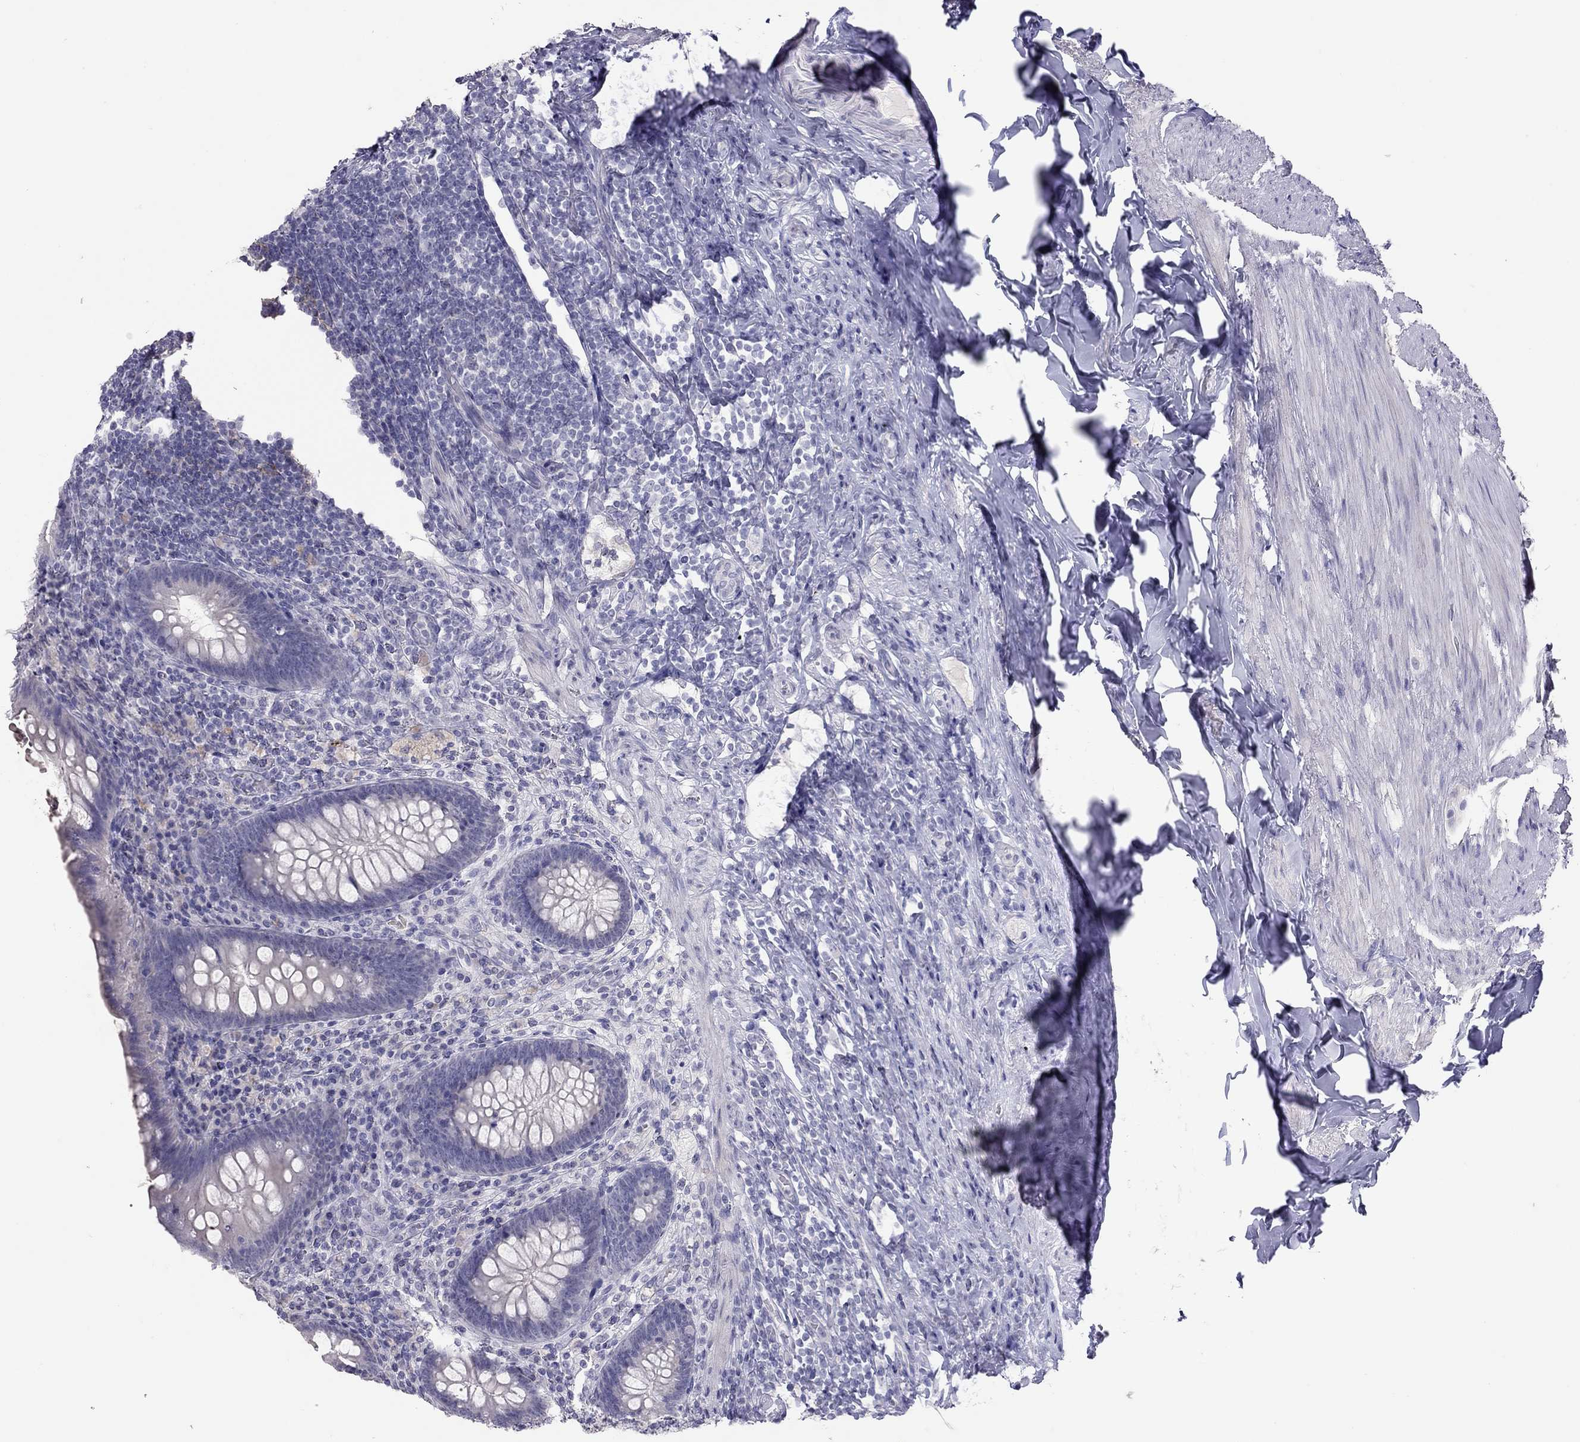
{"staining": {"intensity": "negative", "quantity": "none", "location": "none"}, "tissue": "appendix", "cell_type": "Glandular cells", "image_type": "normal", "snomed": [{"axis": "morphology", "description": "Normal tissue, NOS"}, {"axis": "topography", "description": "Appendix"}], "caption": "This micrograph is of unremarkable appendix stained with IHC to label a protein in brown with the nuclei are counter-stained blue. There is no positivity in glandular cells. (Brightfield microscopy of DAB IHC at high magnification).", "gene": "MUC16", "patient": {"sex": "male", "age": 47}}